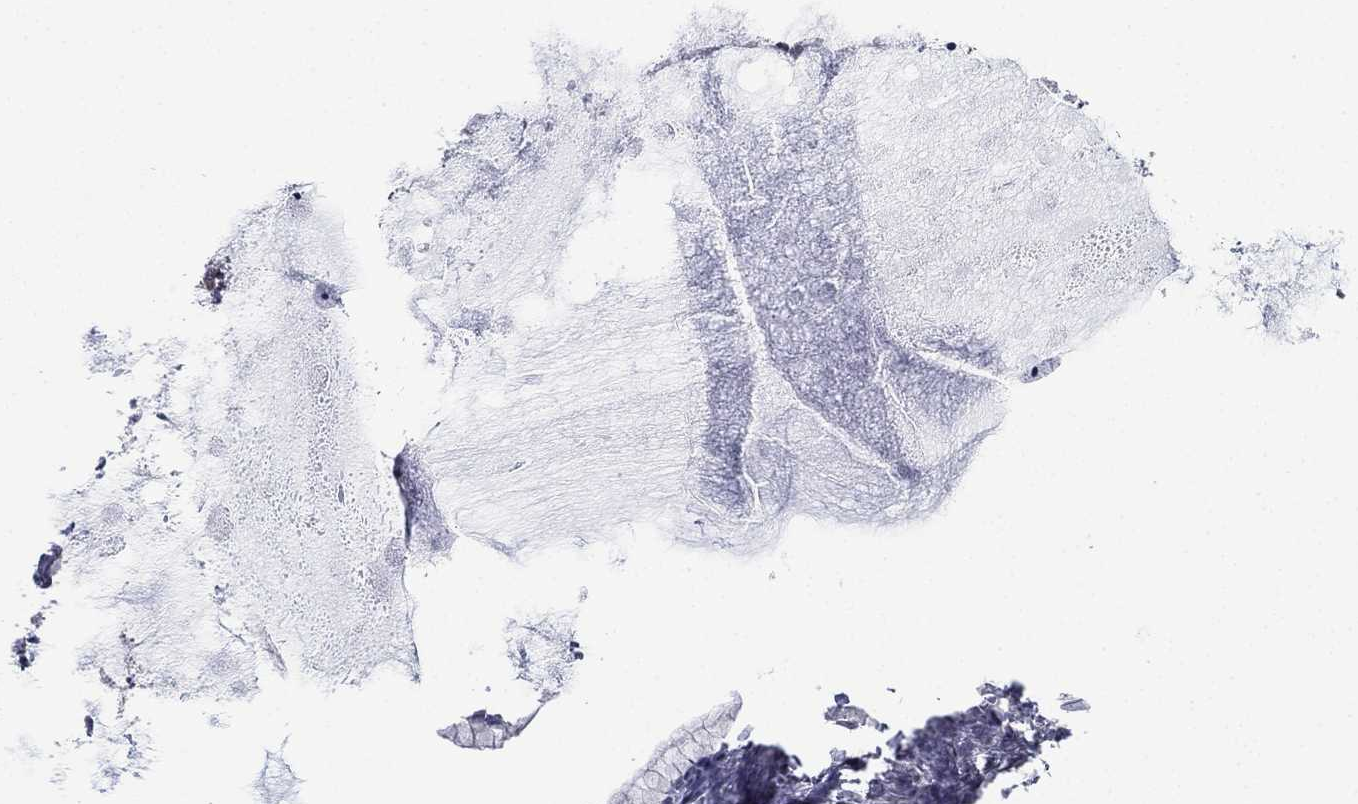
{"staining": {"intensity": "negative", "quantity": "none", "location": "none"}, "tissue": "ovarian cancer", "cell_type": "Tumor cells", "image_type": "cancer", "snomed": [{"axis": "morphology", "description": "Cystadenocarcinoma, mucinous, NOS"}, {"axis": "topography", "description": "Ovary"}], "caption": "There is no significant positivity in tumor cells of ovarian cancer. Brightfield microscopy of IHC stained with DAB (brown) and hematoxylin (blue), captured at high magnification.", "gene": "MPP7", "patient": {"sex": "female", "age": 41}}